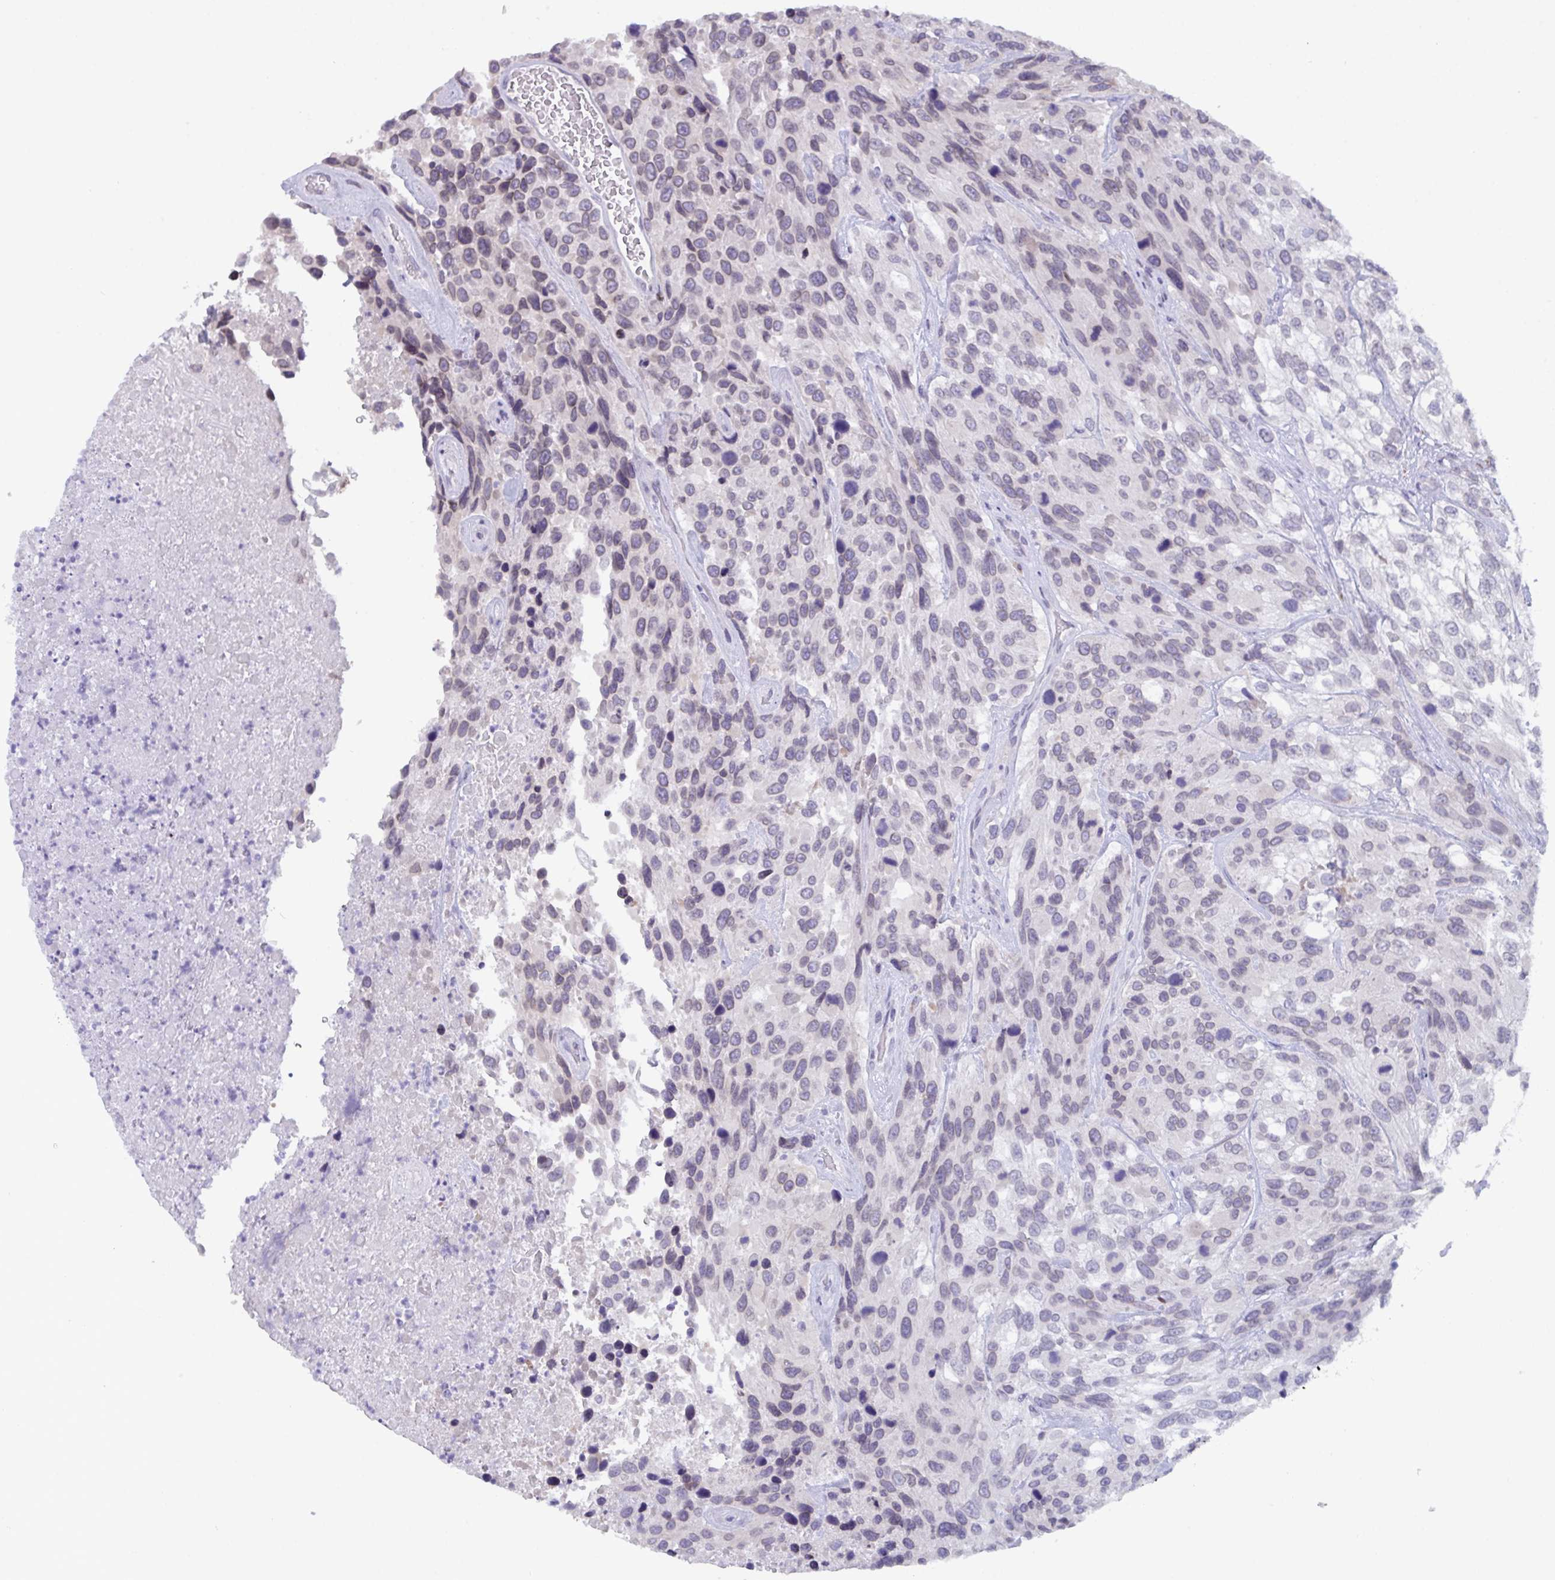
{"staining": {"intensity": "negative", "quantity": "none", "location": "none"}, "tissue": "urothelial cancer", "cell_type": "Tumor cells", "image_type": "cancer", "snomed": [{"axis": "morphology", "description": "Urothelial carcinoma, High grade"}, {"axis": "topography", "description": "Urinary bladder"}], "caption": "The photomicrograph displays no significant positivity in tumor cells of high-grade urothelial carcinoma.", "gene": "SERPINB13", "patient": {"sex": "female", "age": 70}}